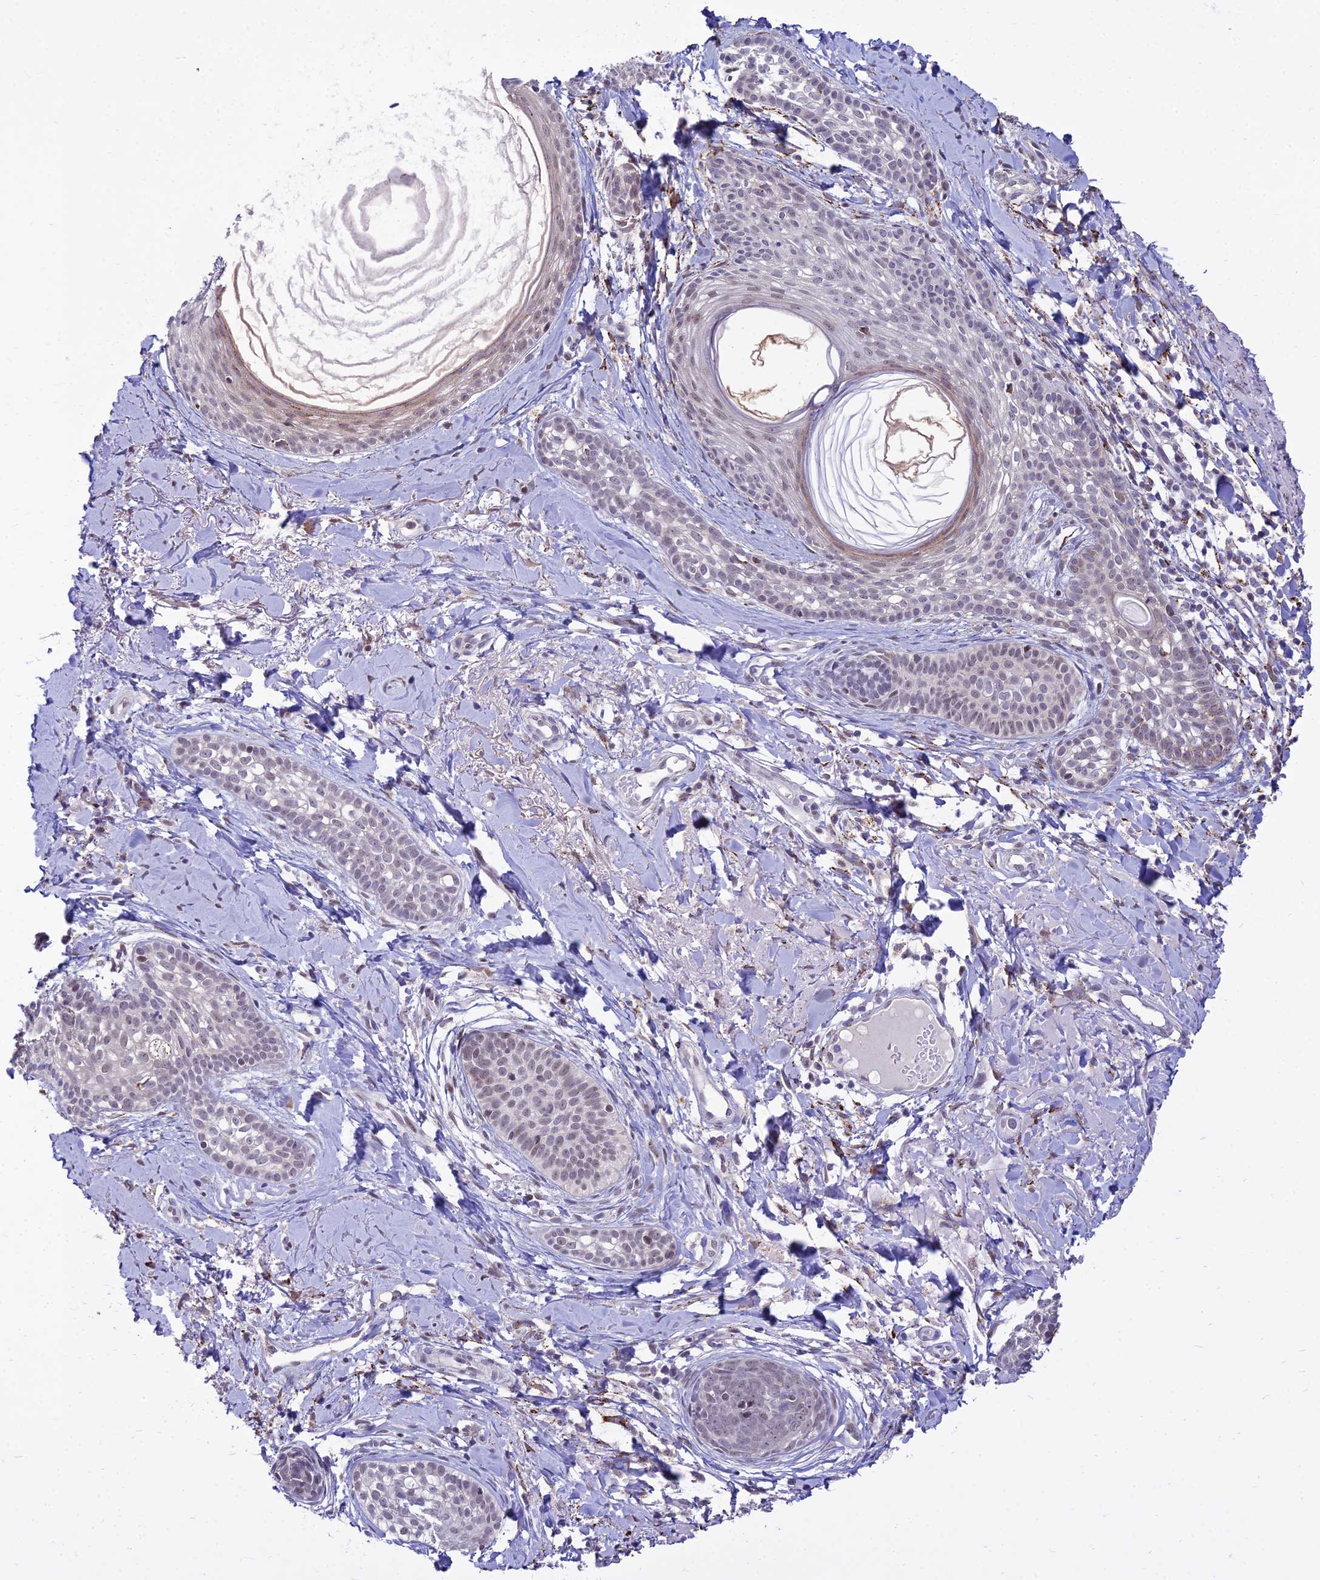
{"staining": {"intensity": "weak", "quantity": "<25%", "location": "nuclear"}, "tissue": "skin cancer", "cell_type": "Tumor cells", "image_type": "cancer", "snomed": [{"axis": "morphology", "description": "Basal cell carcinoma"}, {"axis": "topography", "description": "Skin"}], "caption": "A histopathology image of human skin cancer is negative for staining in tumor cells. Nuclei are stained in blue.", "gene": "C6orf163", "patient": {"sex": "female", "age": 76}}